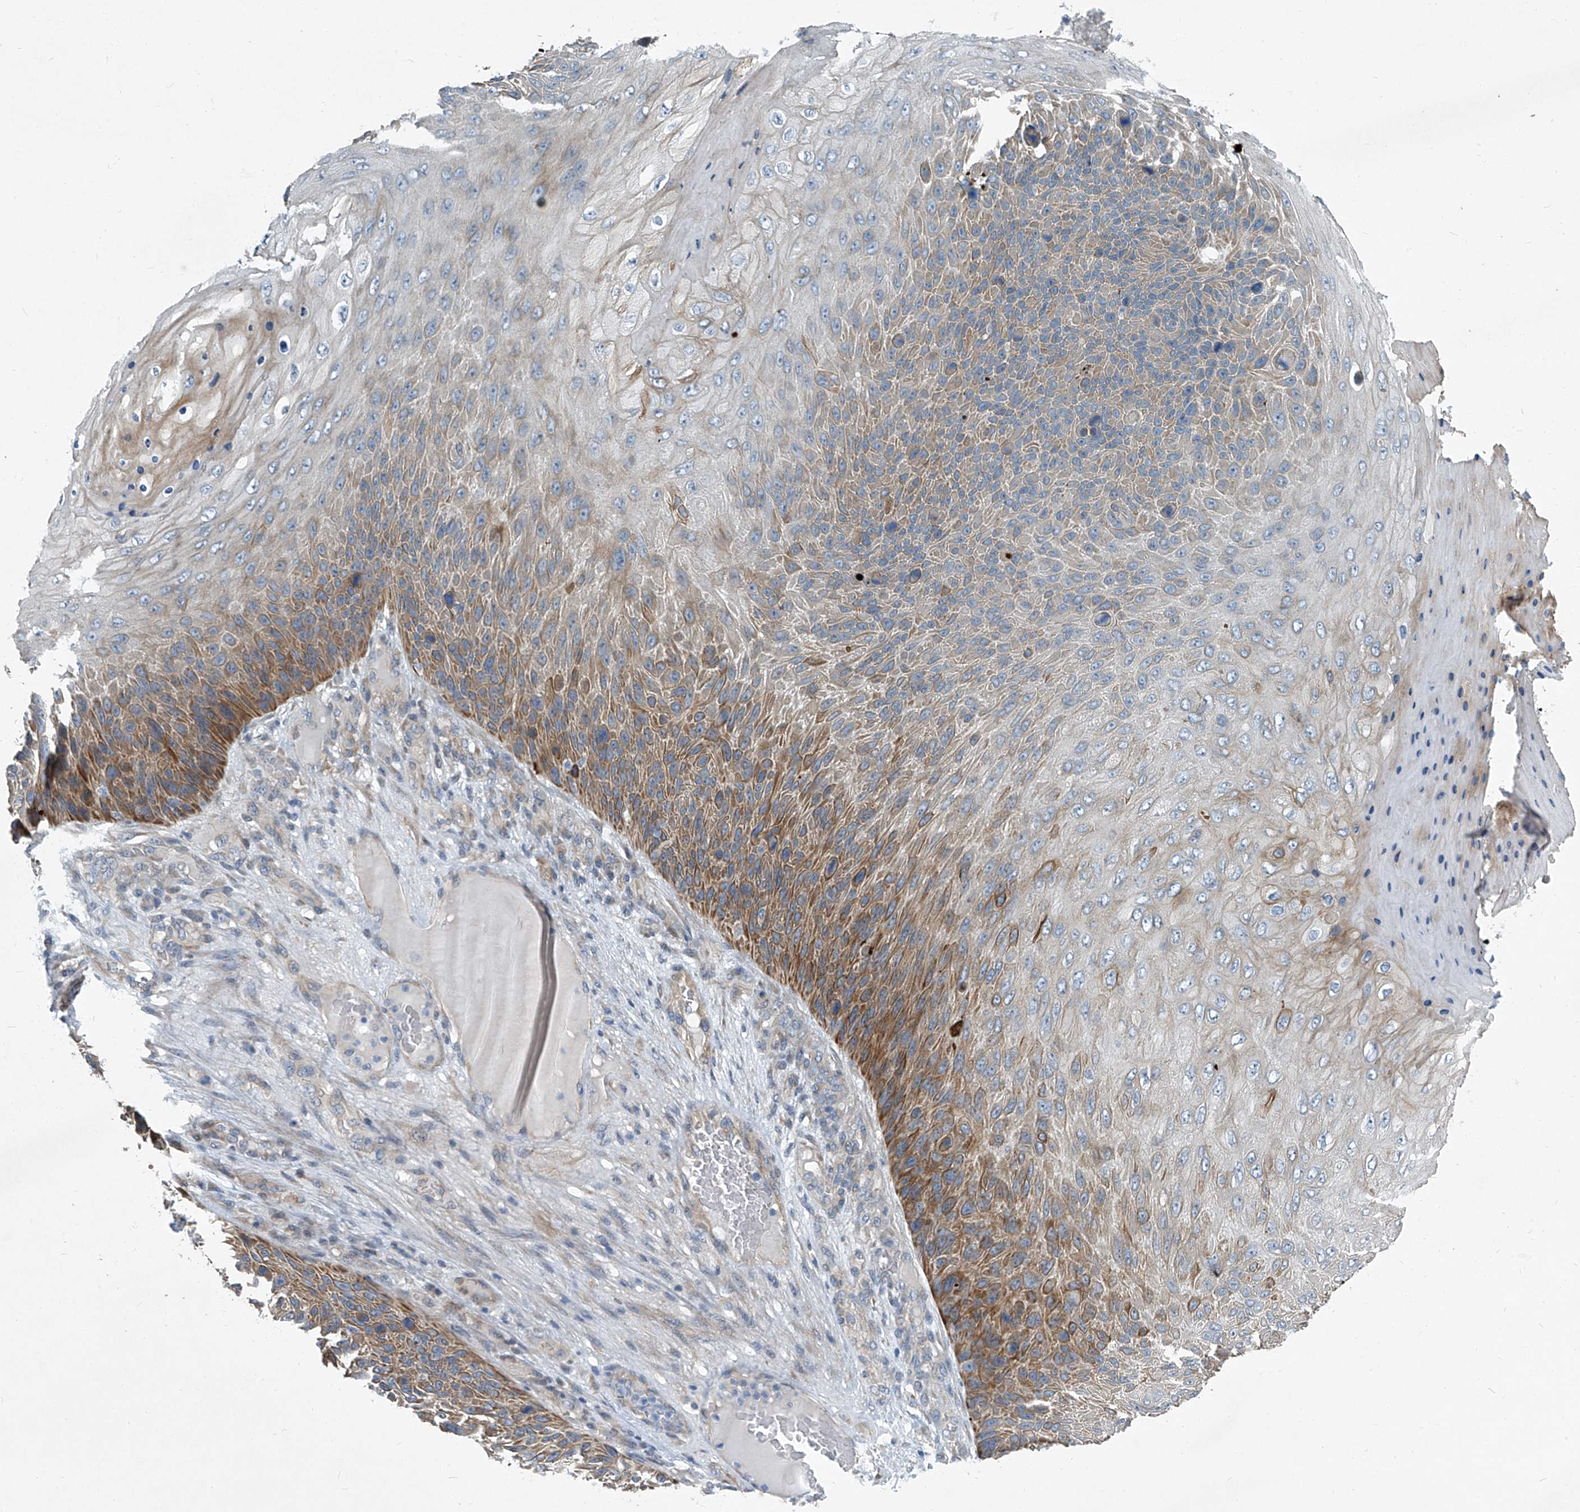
{"staining": {"intensity": "strong", "quantity": ">75%", "location": "cytoplasmic/membranous"}, "tissue": "skin cancer", "cell_type": "Tumor cells", "image_type": "cancer", "snomed": [{"axis": "morphology", "description": "Squamous cell carcinoma, NOS"}, {"axis": "topography", "description": "Skin"}], "caption": "Squamous cell carcinoma (skin) stained with a protein marker shows strong staining in tumor cells.", "gene": "SLC26A11", "patient": {"sex": "female", "age": 88}}